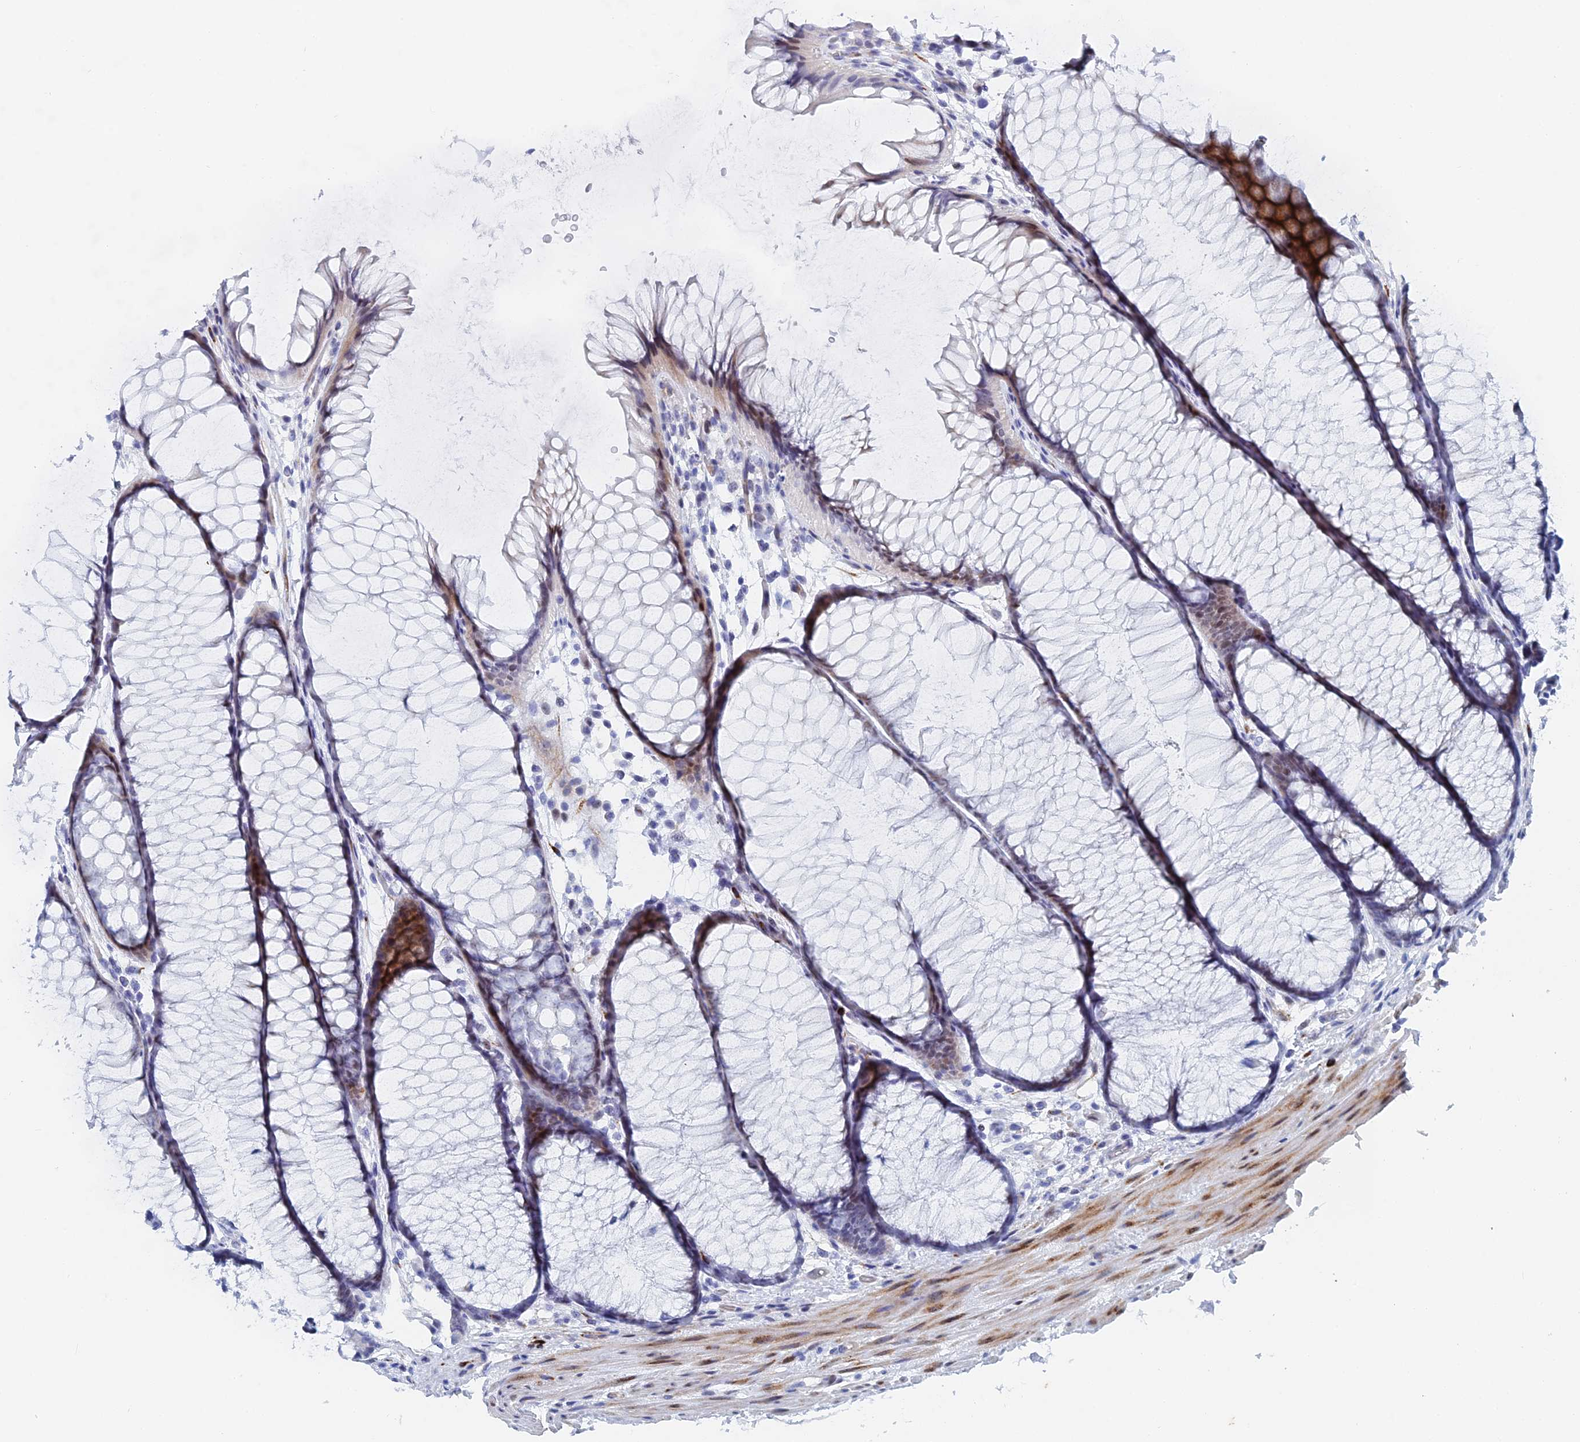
{"staining": {"intensity": "negative", "quantity": "none", "location": "none"}, "tissue": "colon", "cell_type": "Endothelial cells", "image_type": "normal", "snomed": [{"axis": "morphology", "description": "Normal tissue, NOS"}, {"axis": "topography", "description": "Colon"}], "caption": "DAB (3,3'-diaminobenzidine) immunohistochemical staining of benign colon displays no significant positivity in endothelial cells.", "gene": "DRGX", "patient": {"sex": "female", "age": 82}}